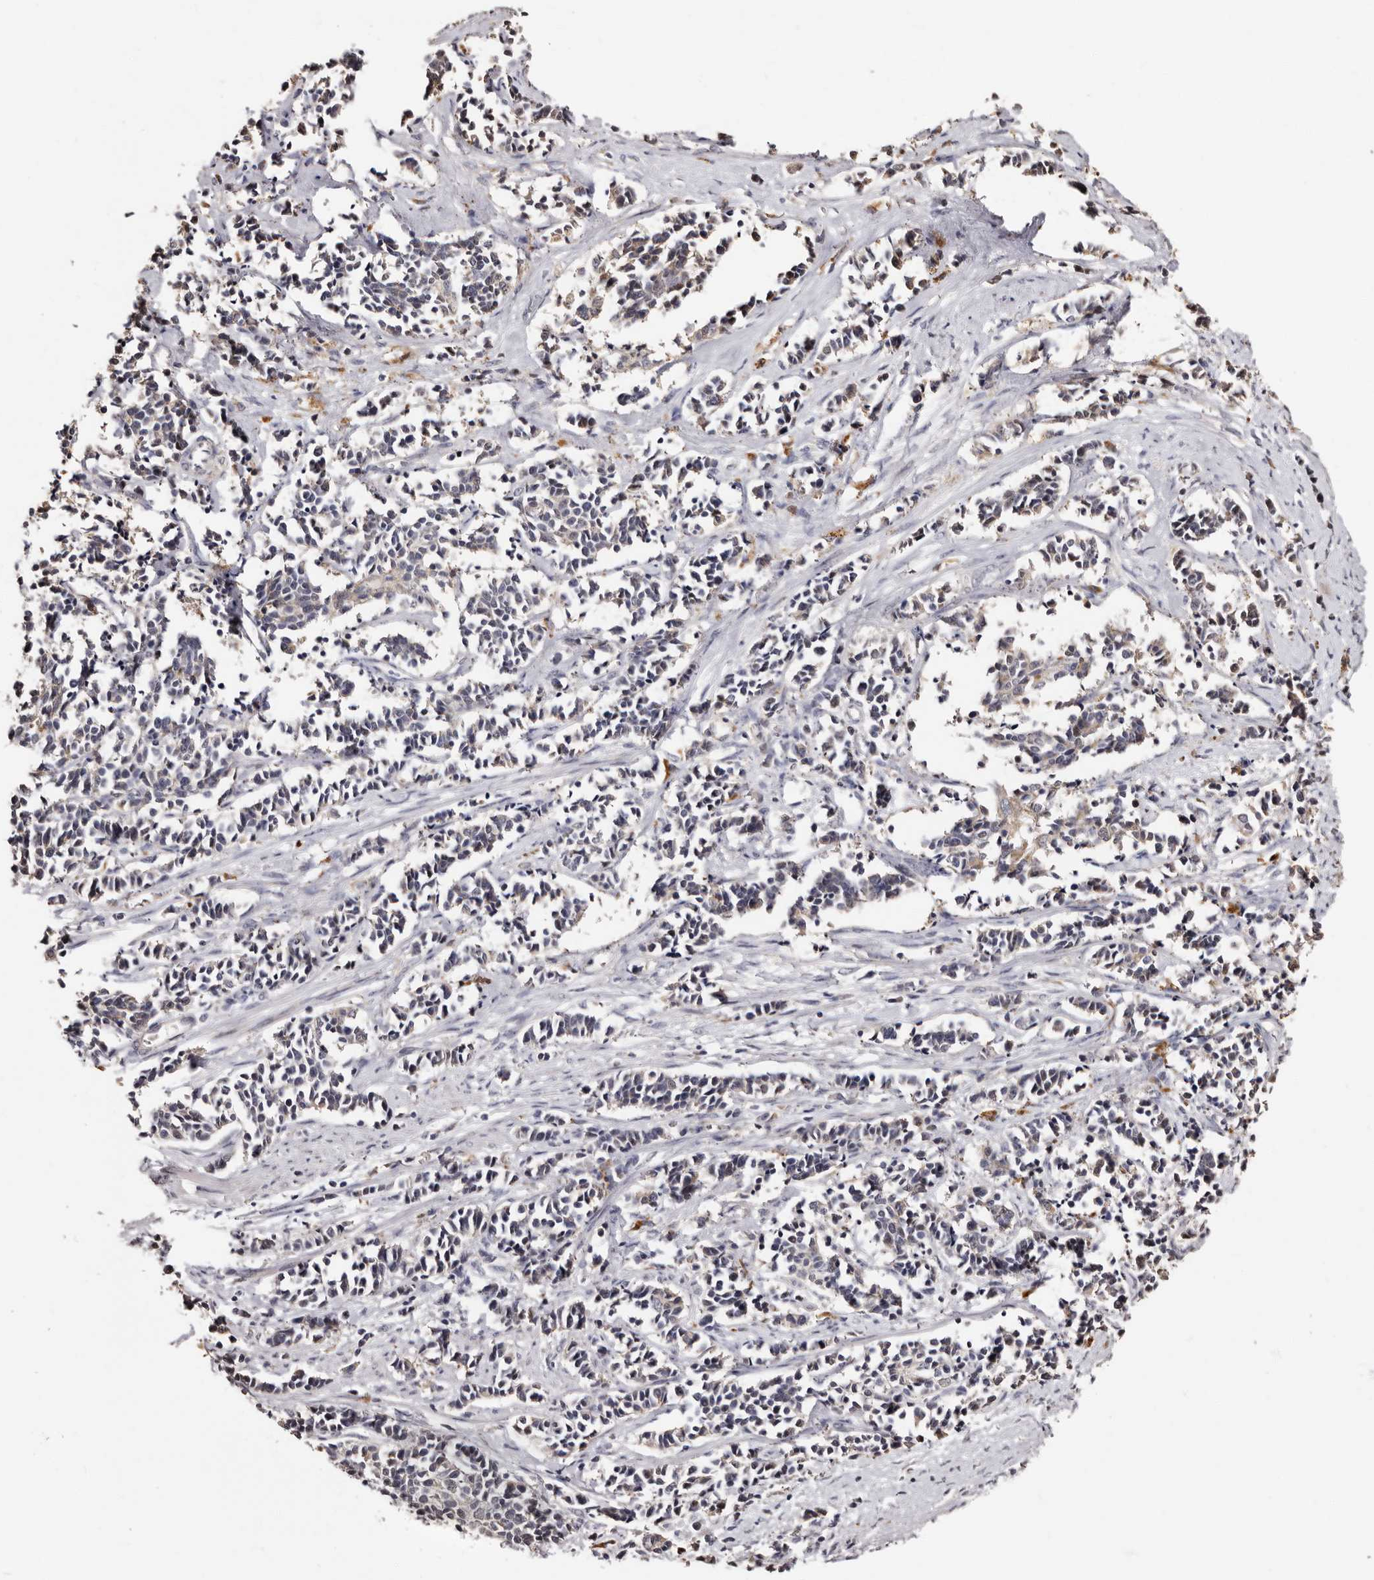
{"staining": {"intensity": "negative", "quantity": "none", "location": "none"}, "tissue": "cervical cancer", "cell_type": "Tumor cells", "image_type": "cancer", "snomed": [{"axis": "morphology", "description": "Normal tissue, NOS"}, {"axis": "morphology", "description": "Squamous cell carcinoma, NOS"}, {"axis": "topography", "description": "Cervix"}], "caption": "Tumor cells show no significant expression in cervical cancer.", "gene": "PTAFR", "patient": {"sex": "female", "age": 35}}